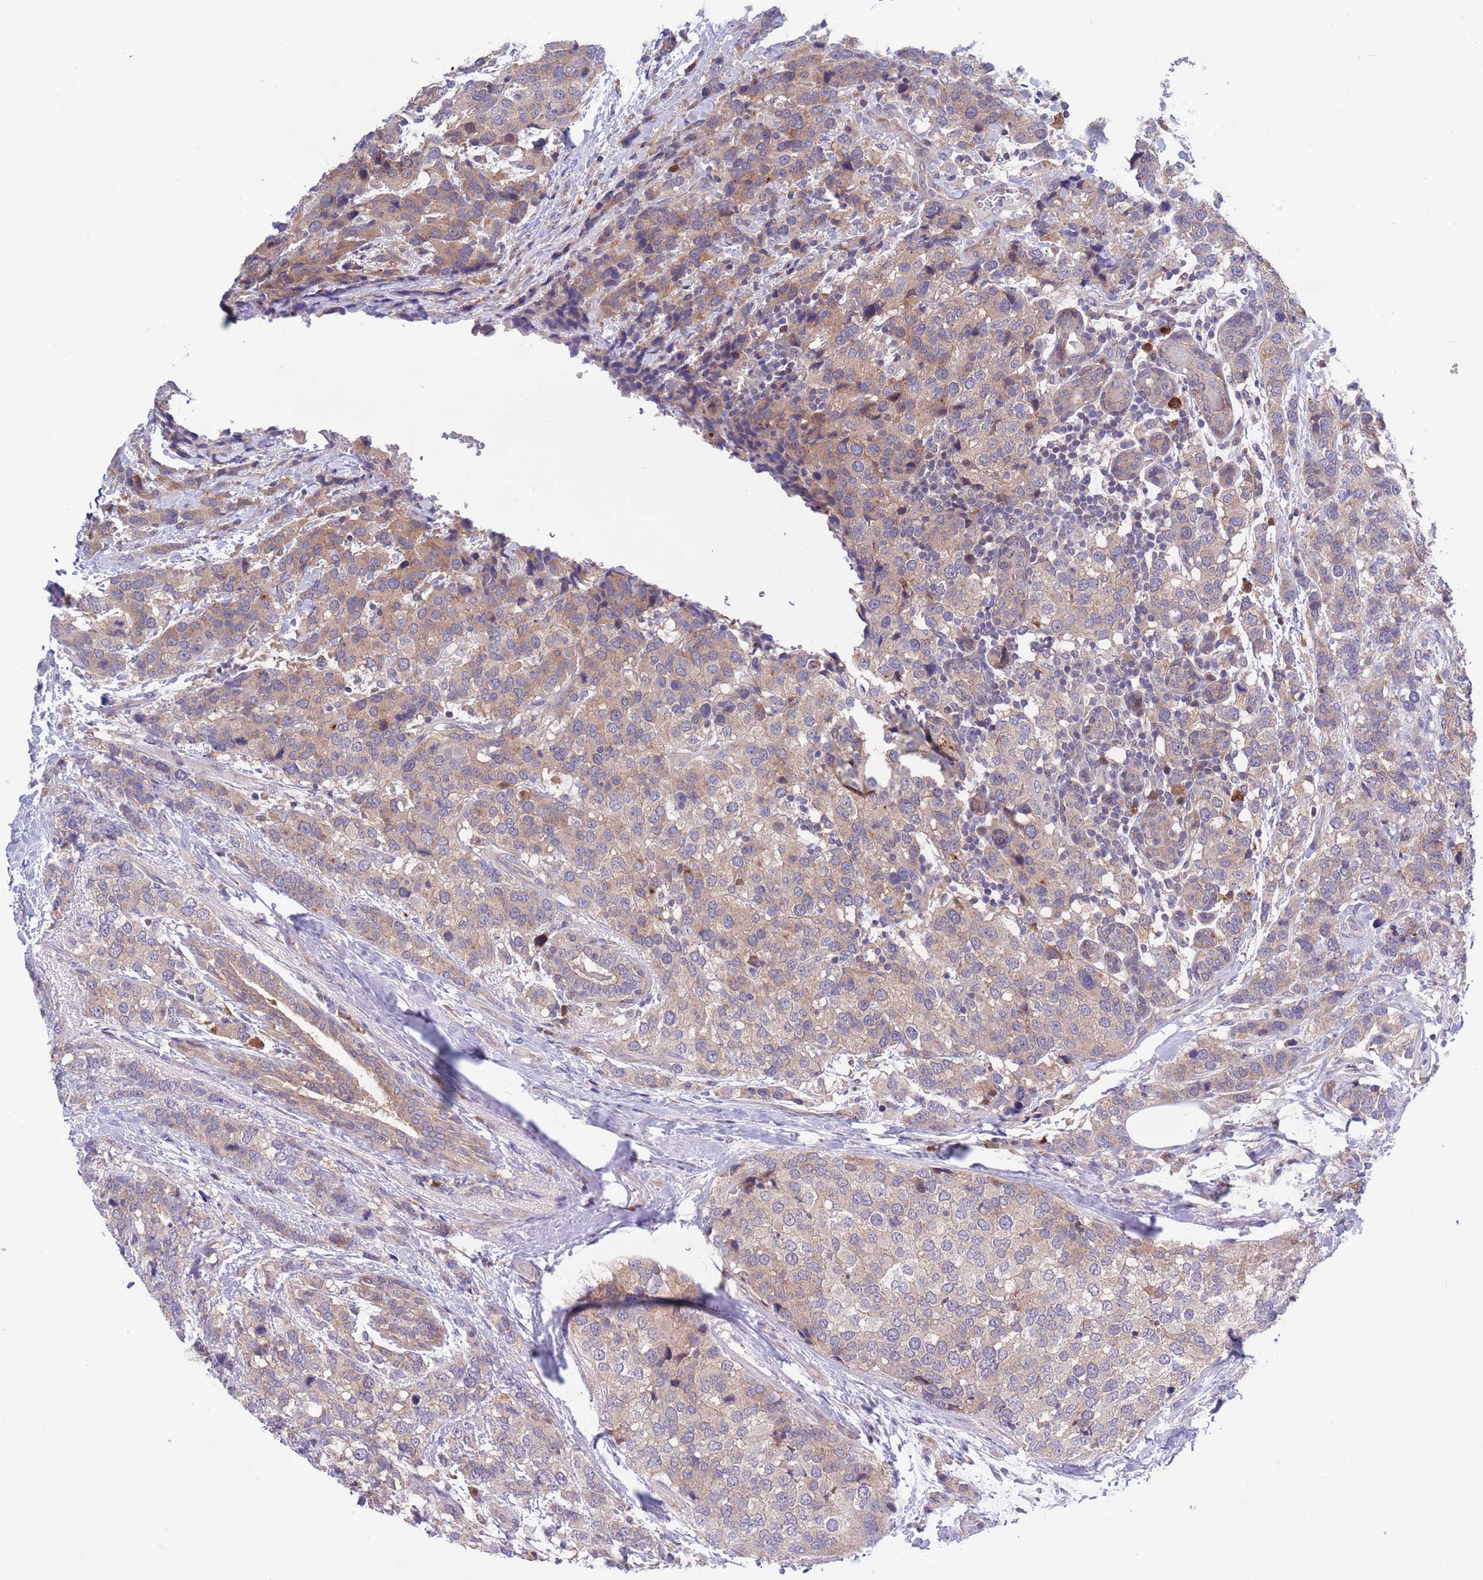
{"staining": {"intensity": "moderate", "quantity": "25%-75%", "location": "cytoplasmic/membranous"}, "tissue": "breast cancer", "cell_type": "Tumor cells", "image_type": "cancer", "snomed": [{"axis": "morphology", "description": "Lobular carcinoma"}, {"axis": "topography", "description": "Breast"}], "caption": "Tumor cells demonstrate medium levels of moderate cytoplasmic/membranous positivity in approximately 25%-75% of cells in breast cancer (lobular carcinoma). (brown staining indicates protein expression, while blue staining denotes nuclei).", "gene": "KLHL29", "patient": {"sex": "female", "age": 59}}